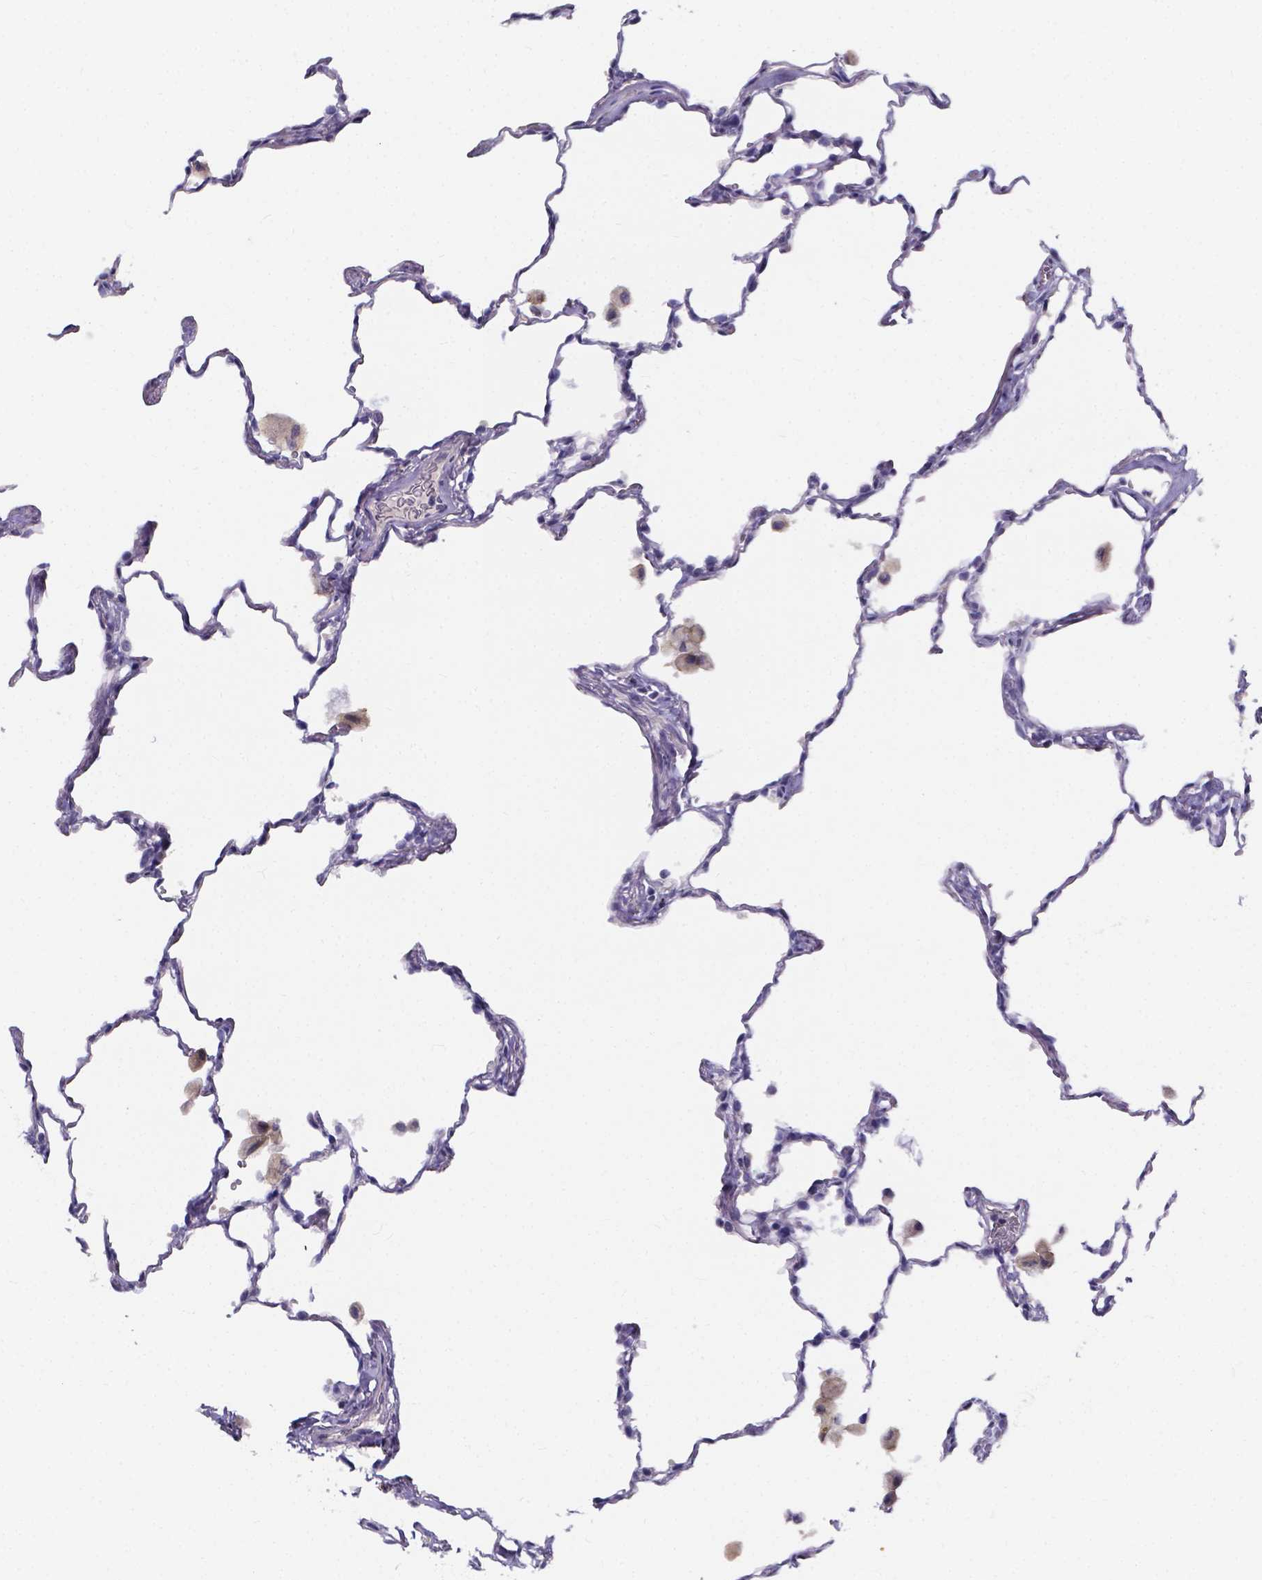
{"staining": {"intensity": "negative", "quantity": "none", "location": "none"}, "tissue": "lung", "cell_type": "Alveolar cells", "image_type": "normal", "snomed": [{"axis": "morphology", "description": "Normal tissue, NOS"}, {"axis": "topography", "description": "Lung"}], "caption": "High power microscopy photomicrograph of an IHC histopathology image of unremarkable lung, revealing no significant expression in alveolar cells. (DAB (3,3'-diaminobenzidine) IHC, high magnification).", "gene": "SPOCD1", "patient": {"sex": "female", "age": 47}}